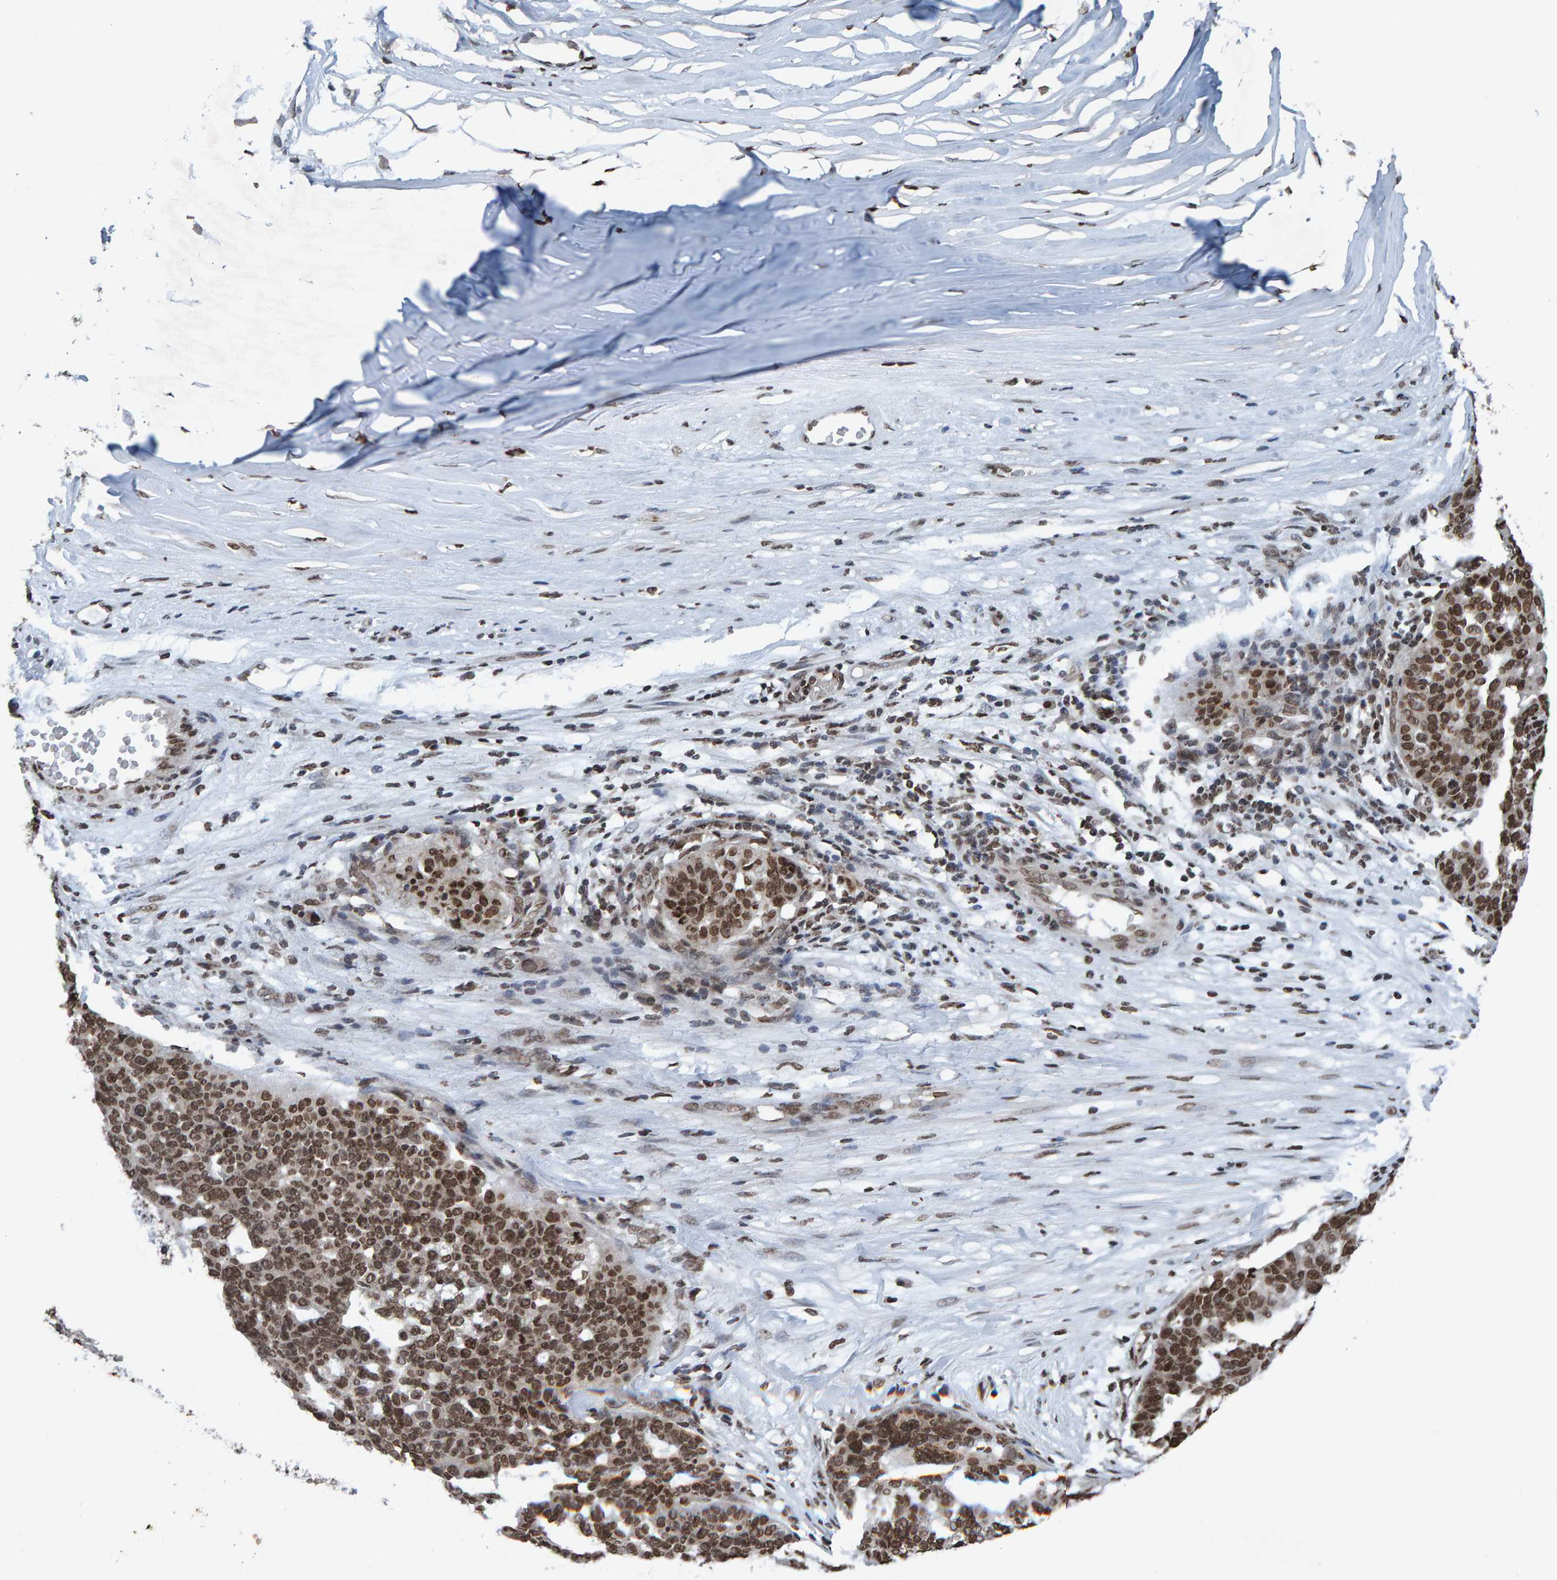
{"staining": {"intensity": "strong", "quantity": ">75%", "location": "nuclear"}, "tissue": "ovarian cancer", "cell_type": "Tumor cells", "image_type": "cancer", "snomed": [{"axis": "morphology", "description": "Cystadenocarcinoma, serous, NOS"}, {"axis": "topography", "description": "Ovary"}], "caption": "Brown immunohistochemical staining in ovarian cancer (serous cystadenocarcinoma) reveals strong nuclear positivity in about >75% of tumor cells.", "gene": "H2AZ1", "patient": {"sex": "female", "age": 59}}